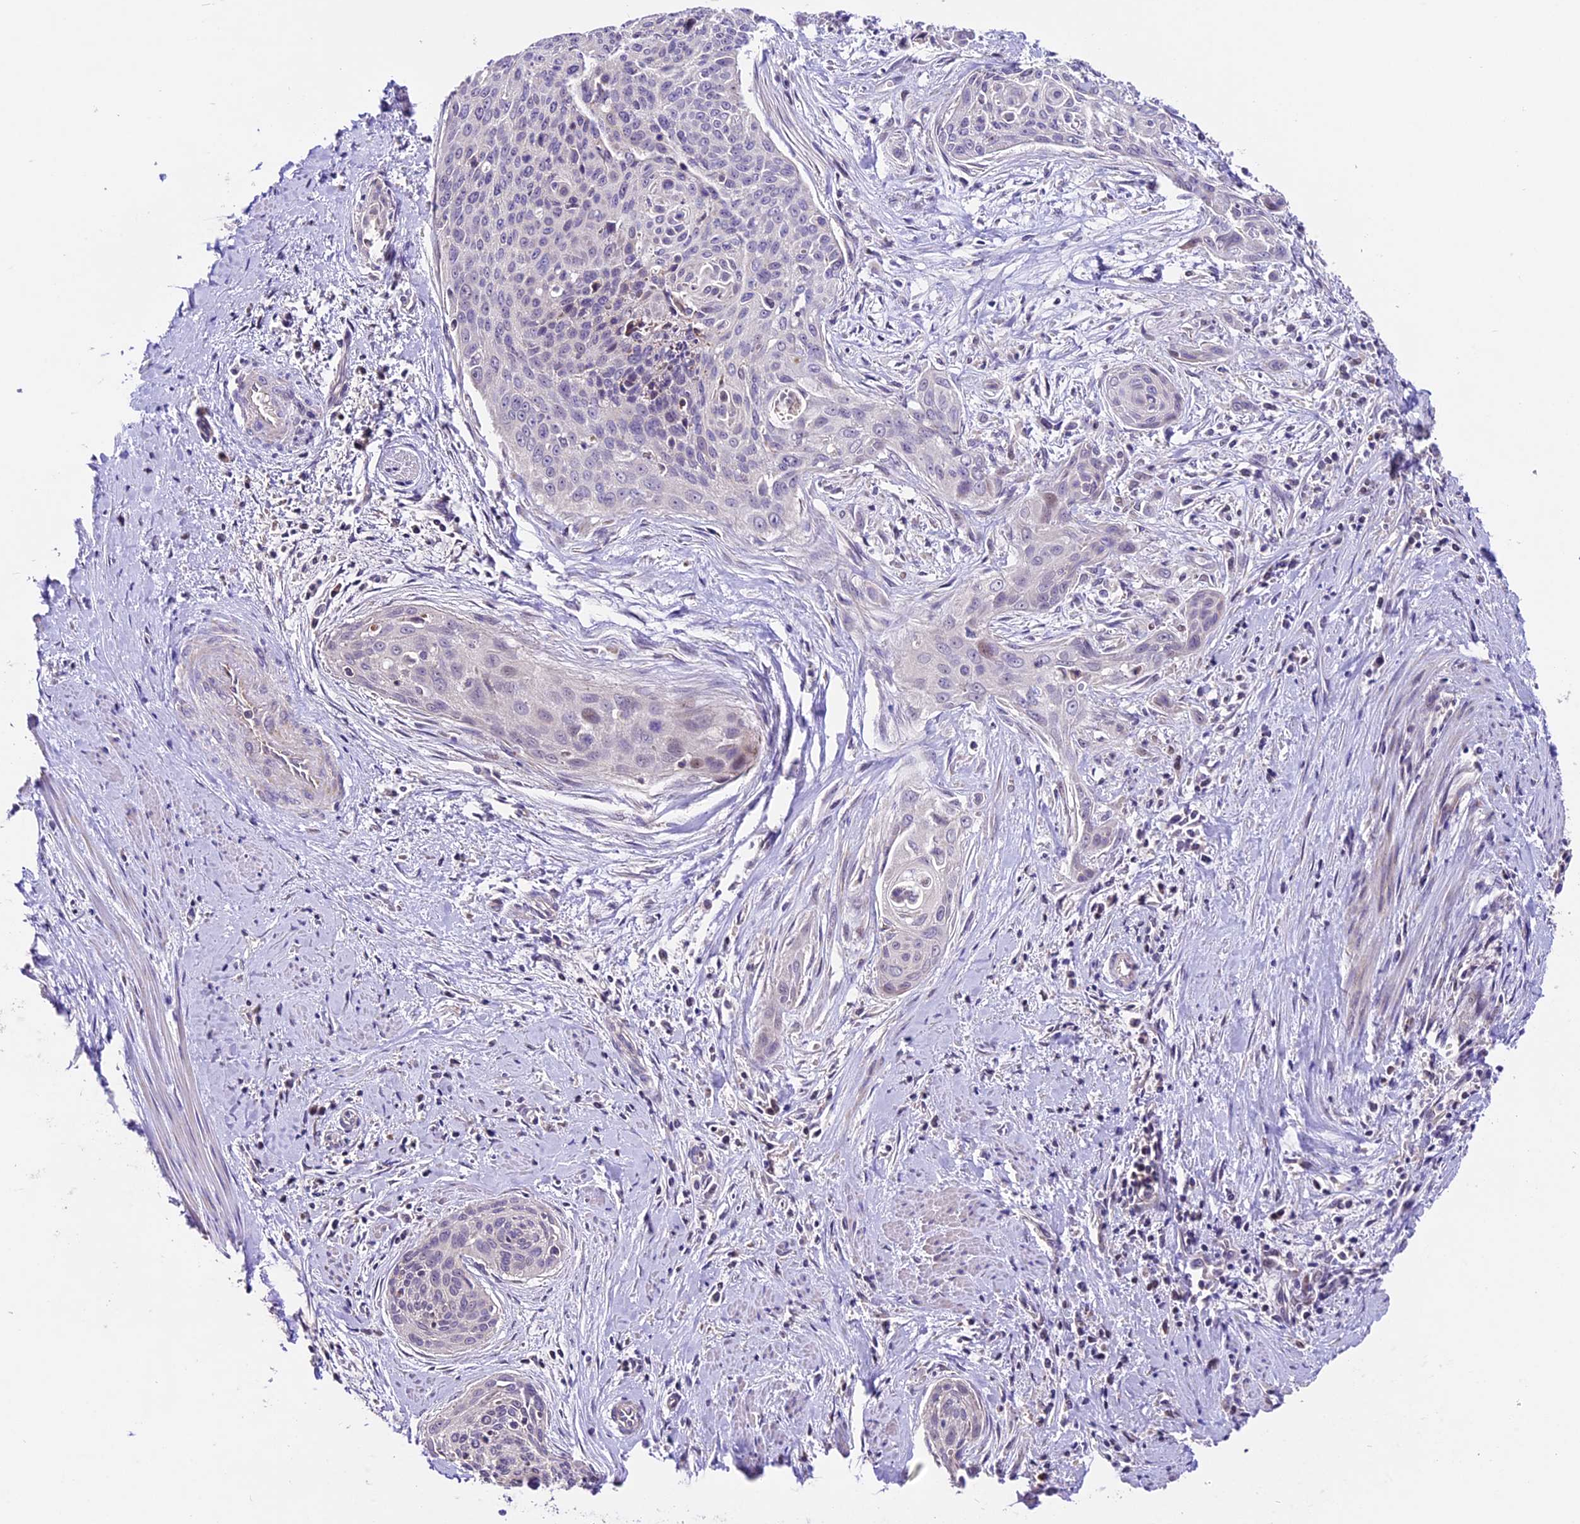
{"staining": {"intensity": "negative", "quantity": "none", "location": "none"}, "tissue": "cervical cancer", "cell_type": "Tumor cells", "image_type": "cancer", "snomed": [{"axis": "morphology", "description": "Squamous cell carcinoma, NOS"}, {"axis": "topography", "description": "Cervix"}], "caption": "A histopathology image of cervical cancer stained for a protein shows no brown staining in tumor cells.", "gene": "DDX28", "patient": {"sex": "female", "age": 55}}